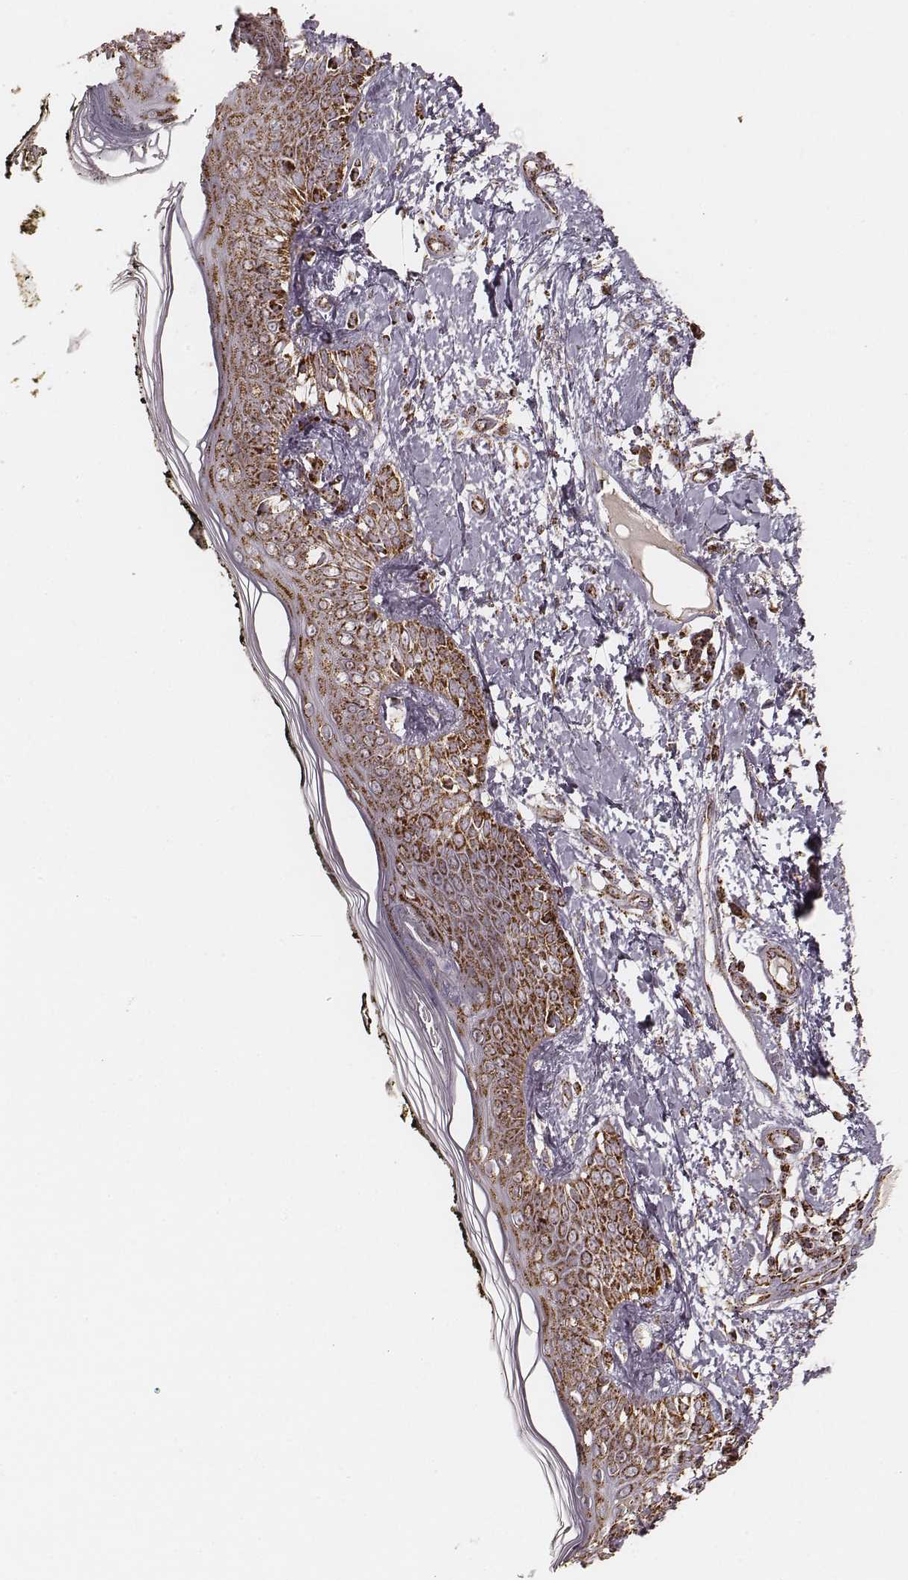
{"staining": {"intensity": "strong", "quantity": ">75%", "location": "cytoplasmic/membranous"}, "tissue": "skin", "cell_type": "Fibroblasts", "image_type": "normal", "snomed": [{"axis": "morphology", "description": "Normal tissue, NOS"}, {"axis": "topography", "description": "Skin"}], "caption": "Skin stained with IHC reveals strong cytoplasmic/membranous staining in approximately >75% of fibroblasts. (Brightfield microscopy of DAB IHC at high magnification).", "gene": "CS", "patient": {"sex": "male", "age": 76}}